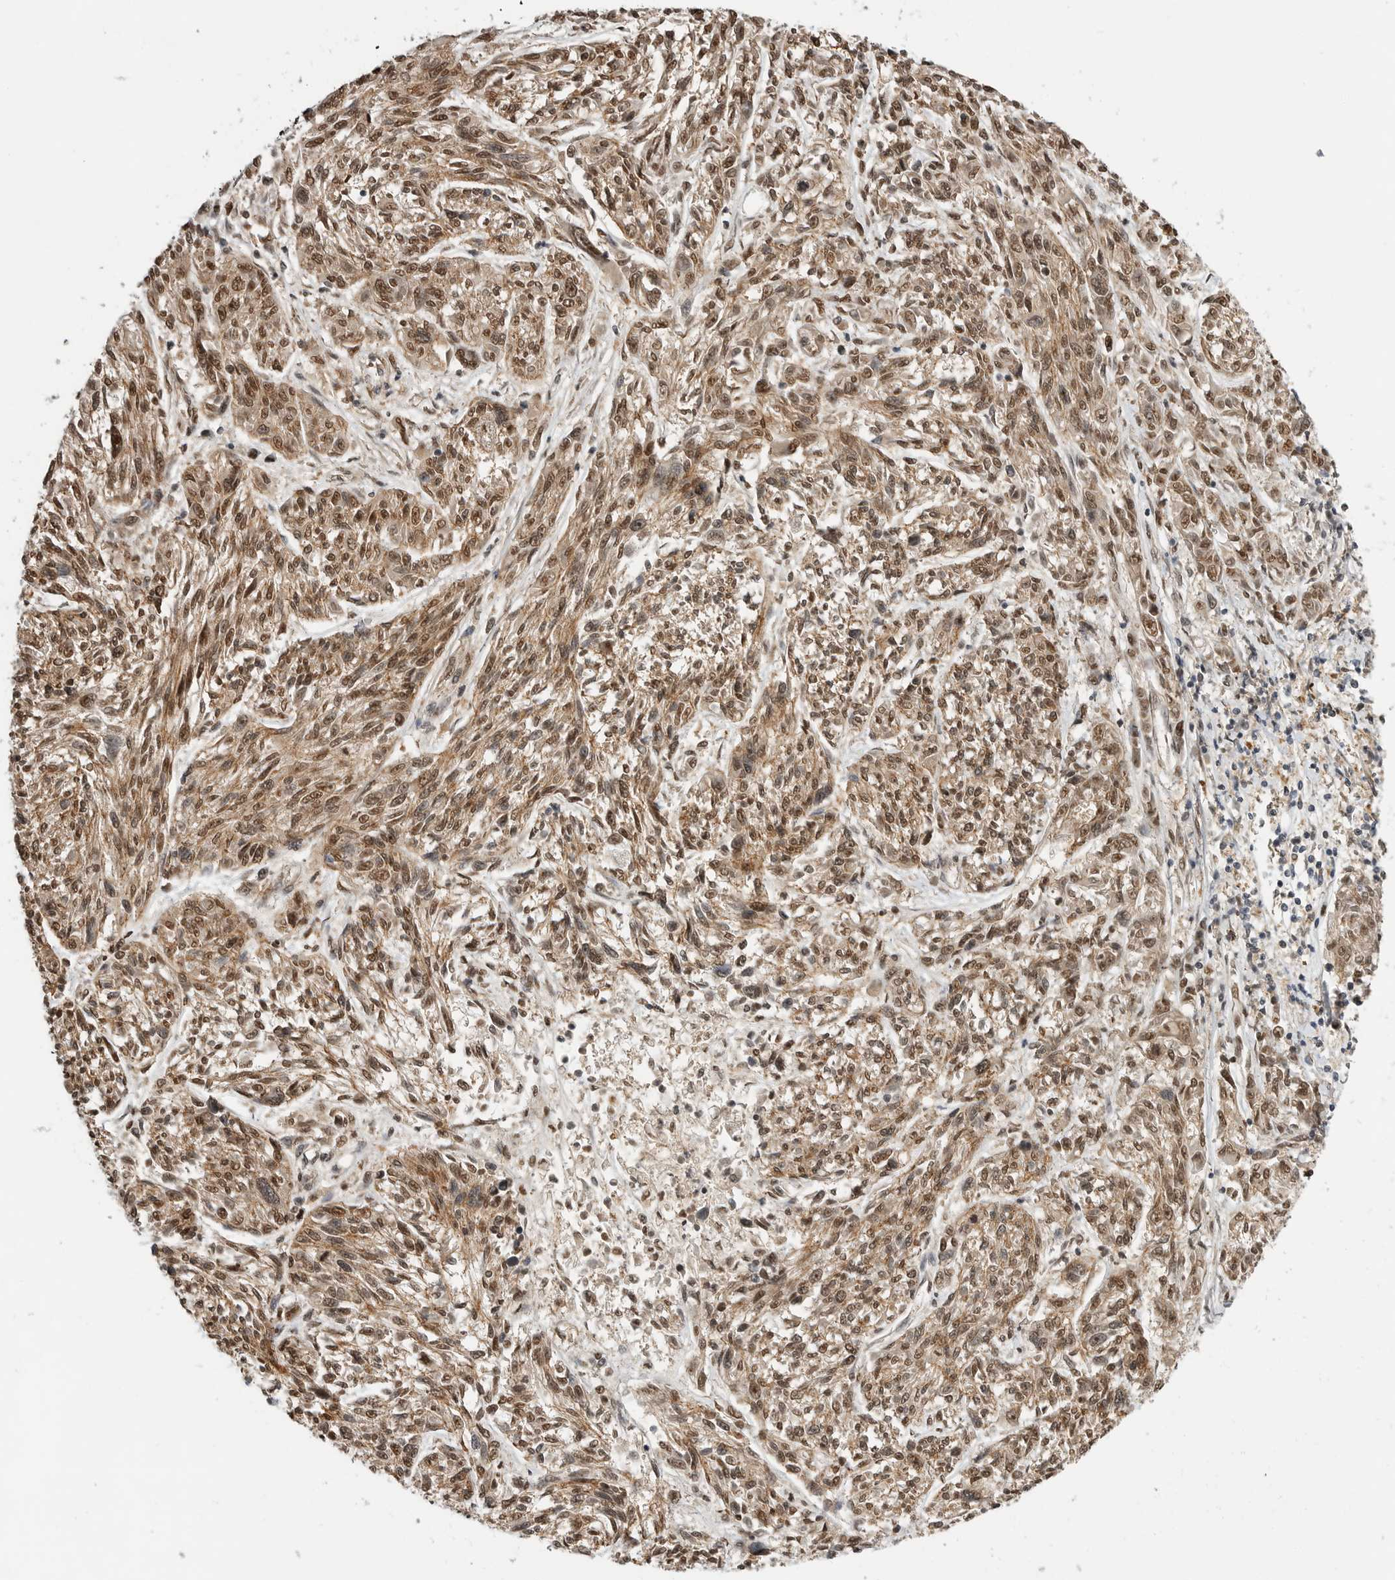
{"staining": {"intensity": "moderate", "quantity": ">75%", "location": "cytoplasmic/membranous,nuclear"}, "tissue": "melanoma", "cell_type": "Tumor cells", "image_type": "cancer", "snomed": [{"axis": "morphology", "description": "Malignant melanoma, NOS"}, {"axis": "topography", "description": "Skin"}], "caption": "This is an image of IHC staining of melanoma, which shows moderate expression in the cytoplasmic/membranous and nuclear of tumor cells.", "gene": "CSNK1G3", "patient": {"sex": "male", "age": 53}}